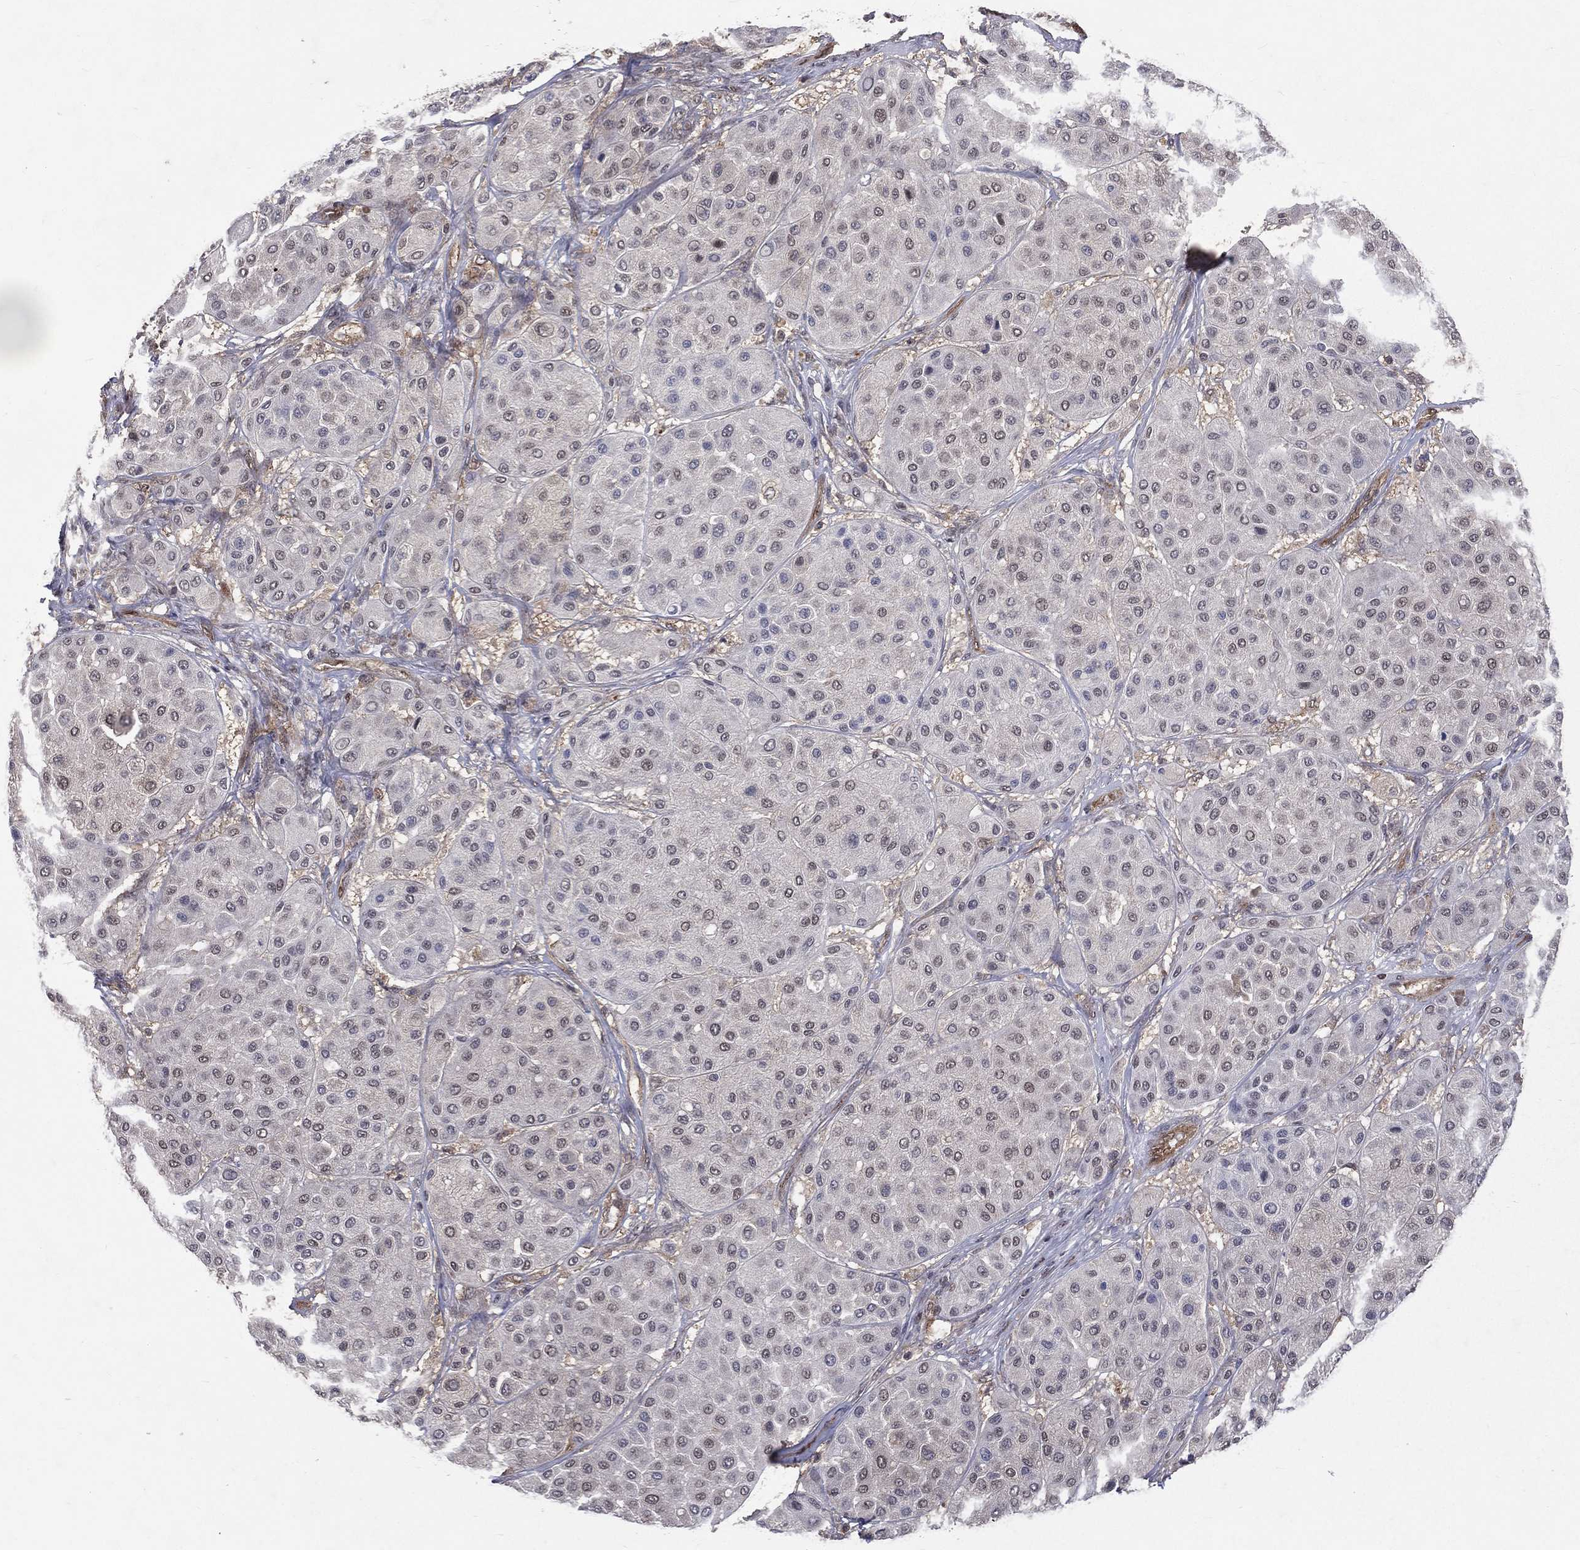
{"staining": {"intensity": "negative", "quantity": "none", "location": "none"}, "tissue": "melanoma", "cell_type": "Tumor cells", "image_type": "cancer", "snomed": [{"axis": "morphology", "description": "Malignant melanoma, Metastatic site"}, {"axis": "topography", "description": "Smooth muscle"}], "caption": "High magnification brightfield microscopy of melanoma stained with DAB (3,3'-diaminobenzidine) (brown) and counterstained with hematoxylin (blue): tumor cells show no significant positivity.", "gene": "GMPR2", "patient": {"sex": "male", "age": 41}}